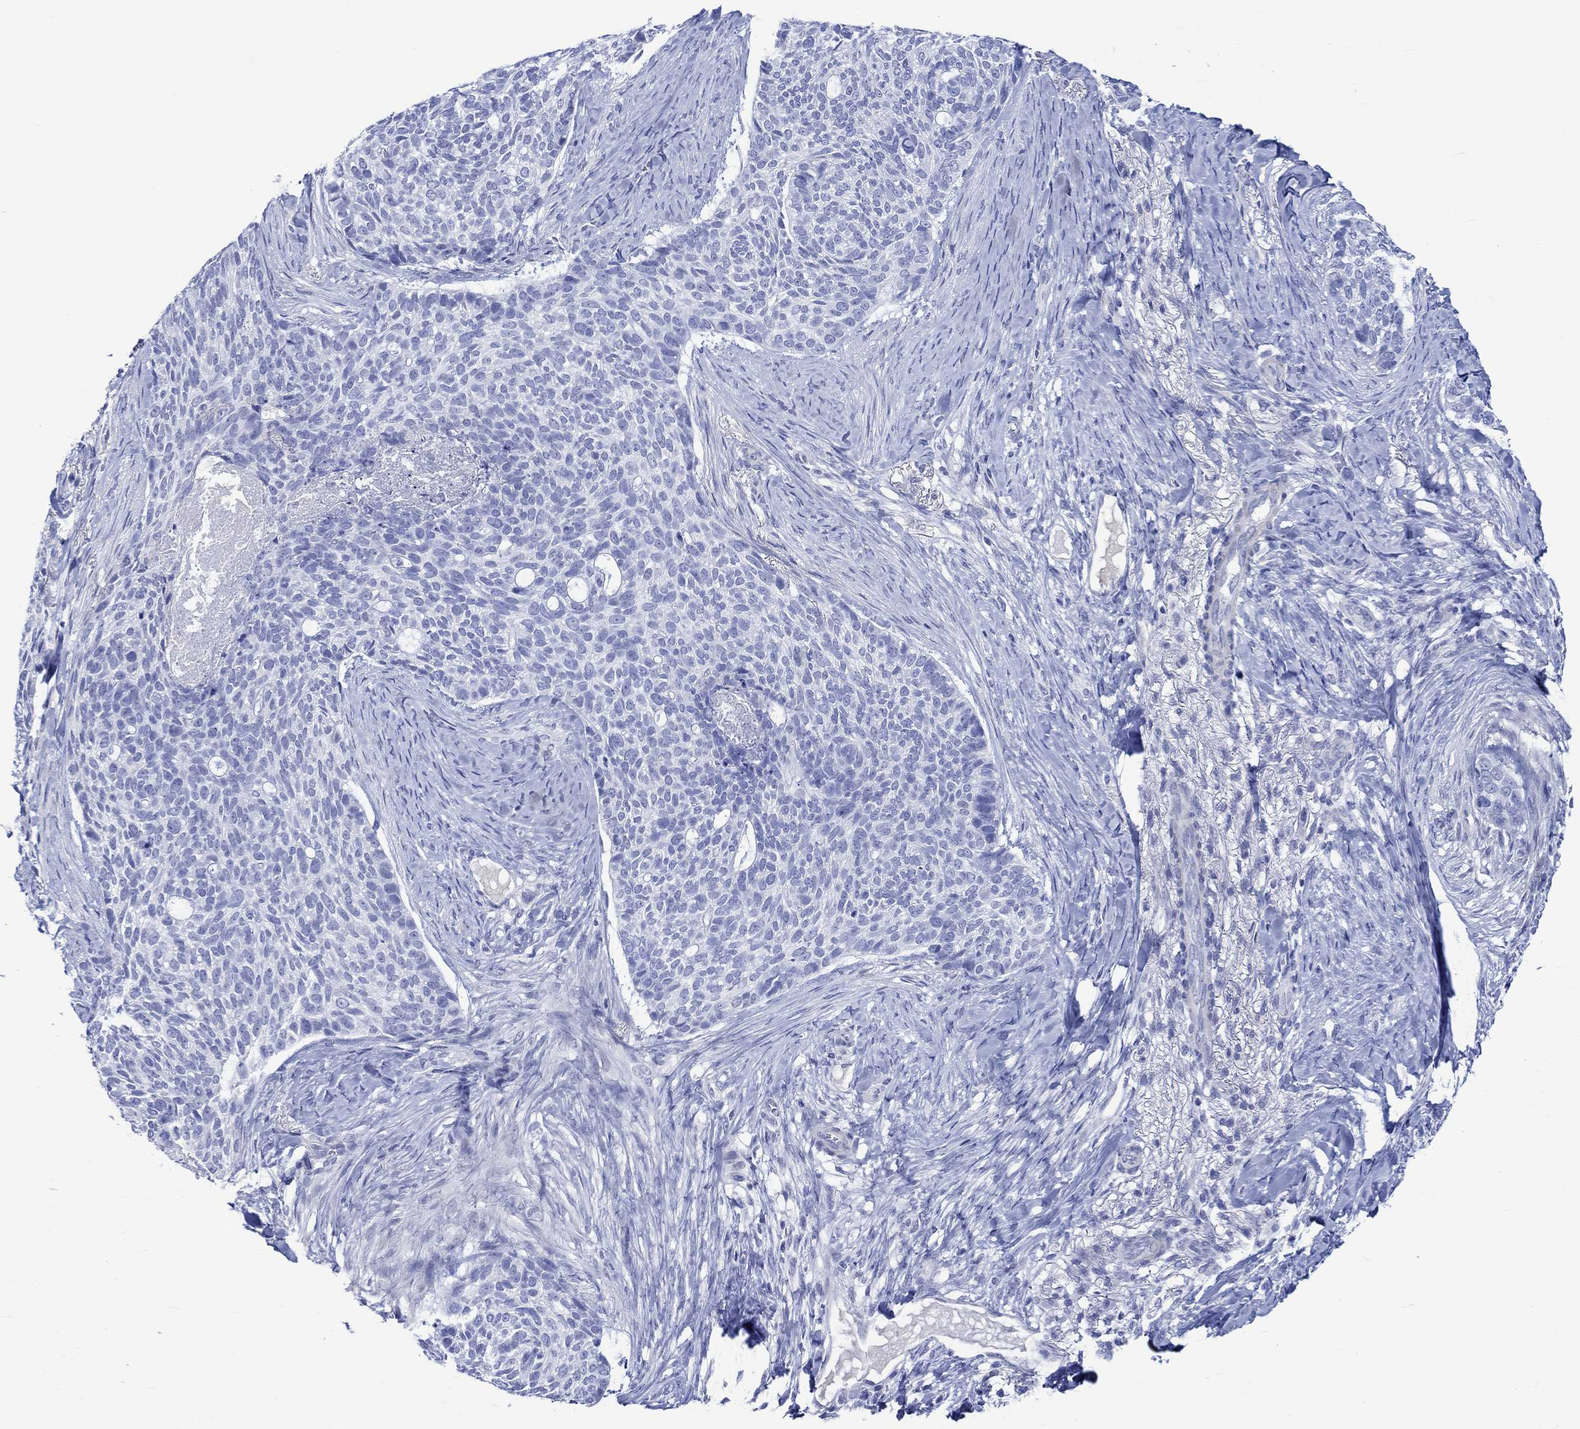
{"staining": {"intensity": "negative", "quantity": "none", "location": "none"}, "tissue": "skin cancer", "cell_type": "Tumor cells", "image_type": "cancer", "snomed": [{"axis": "morphology", "description": "Basal cell carcinoma"}, {"axis": "topography", "description": "Skin"}], "caption": "A high-resolution micrograph shows immunohistochemistry staining of skin cancer (basal cell carcinoma), which exhibits no significant staining in tumor cells.", "gene": "KLHL33", "patient": {"sex": "female", "age": 69}}